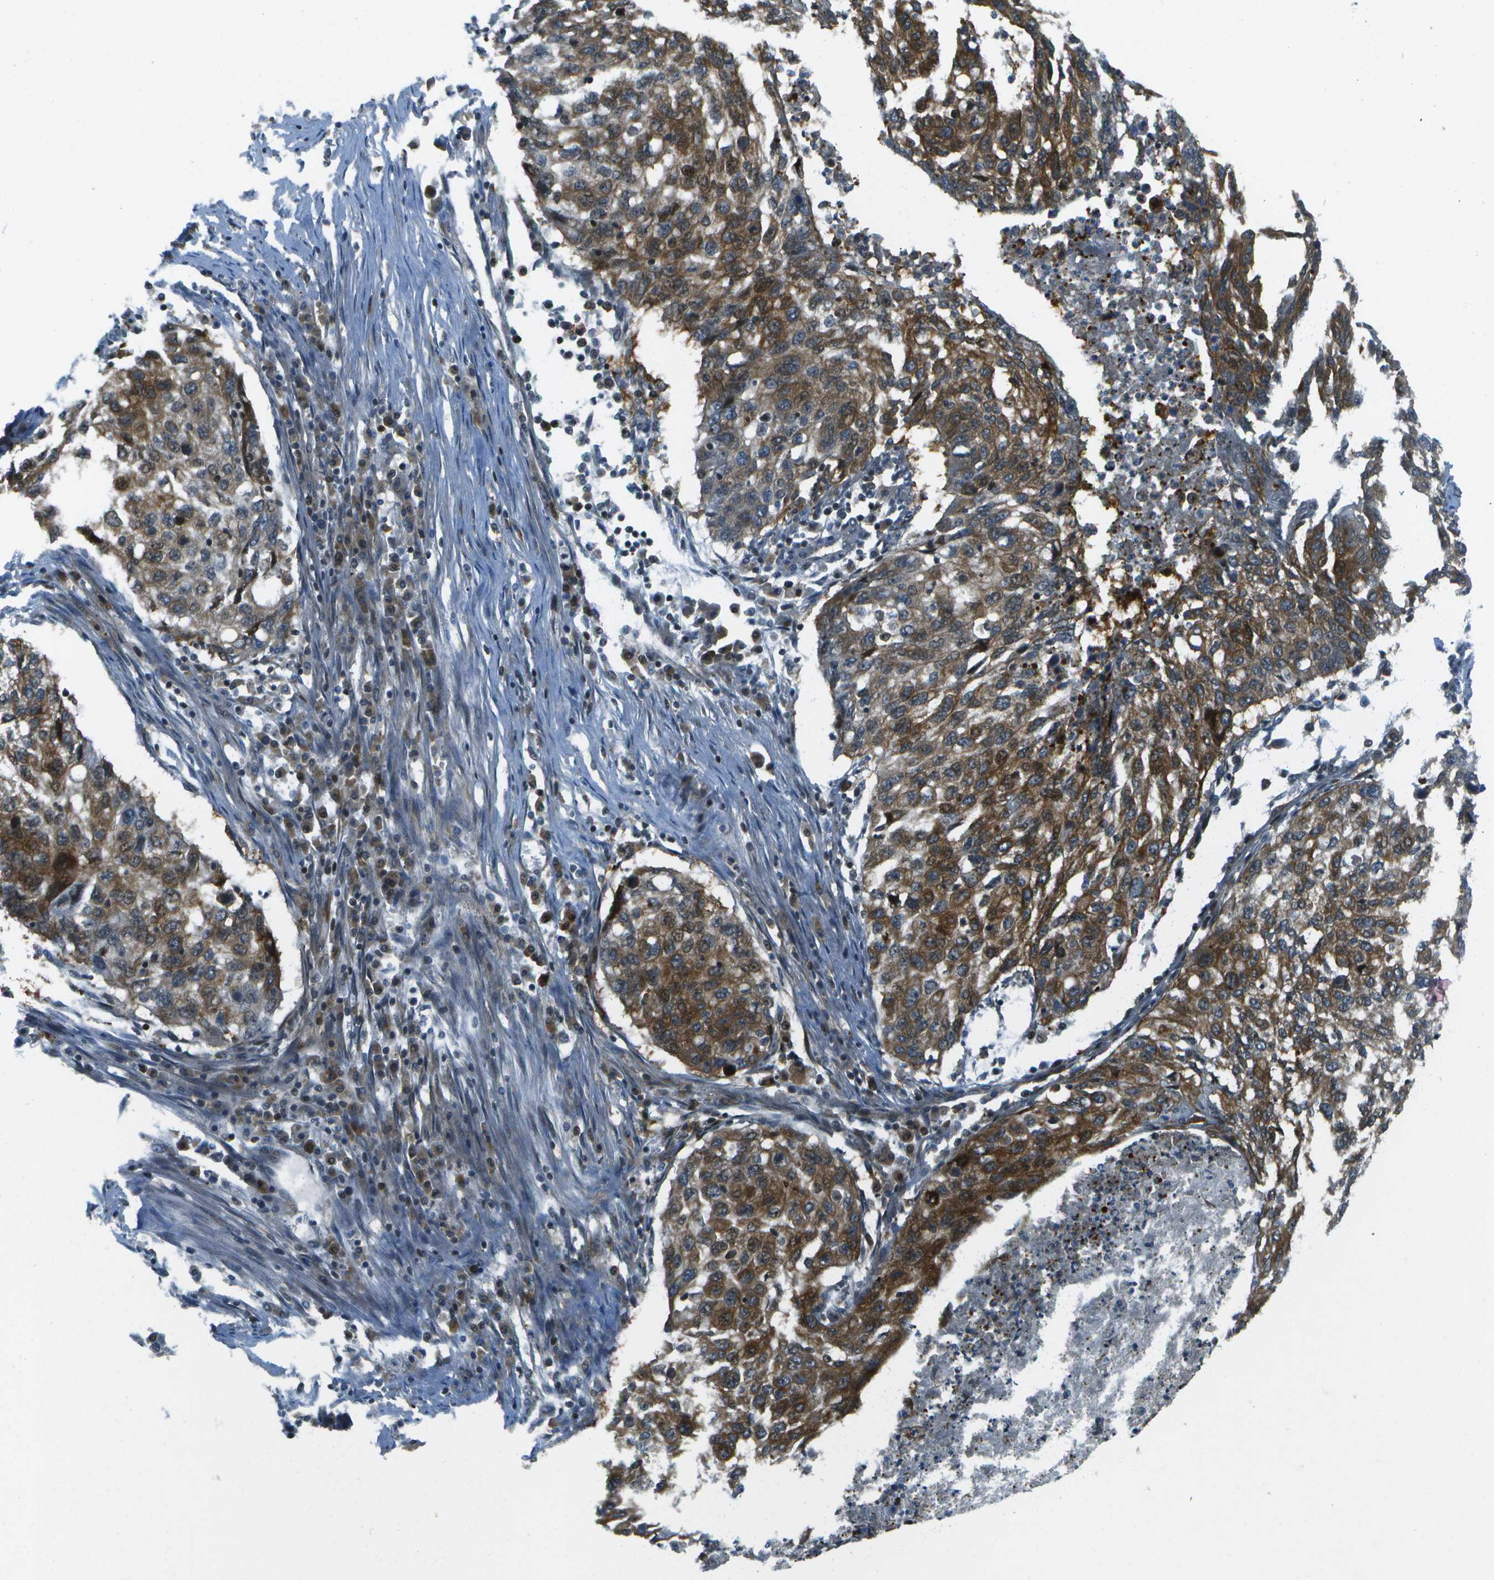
{"staining": {"intensity": "moderate", "quantity": ">75%", "location": "cytoplasmic/membranous"}, "tissue": "lung cancer", "cell_type": "Tumor cells", "image_type": "cancer", "snomed": [{"axis": "morphology", "description": "Squamous cell carcinoma, NOS"}, {"axis": "topography", "description": "Lung"}], "caption": "Protein analysis of lung cancer (squamous cell carcinoma) tissue demonstrates moderate cytoplasmic/membranous staining in about >75% of tumor cells. (DAB IHC, brown staining for protein, blue staining for nuclei).", "gene": "TMEM19", "patient": {"sex": "female", "age": 63}}